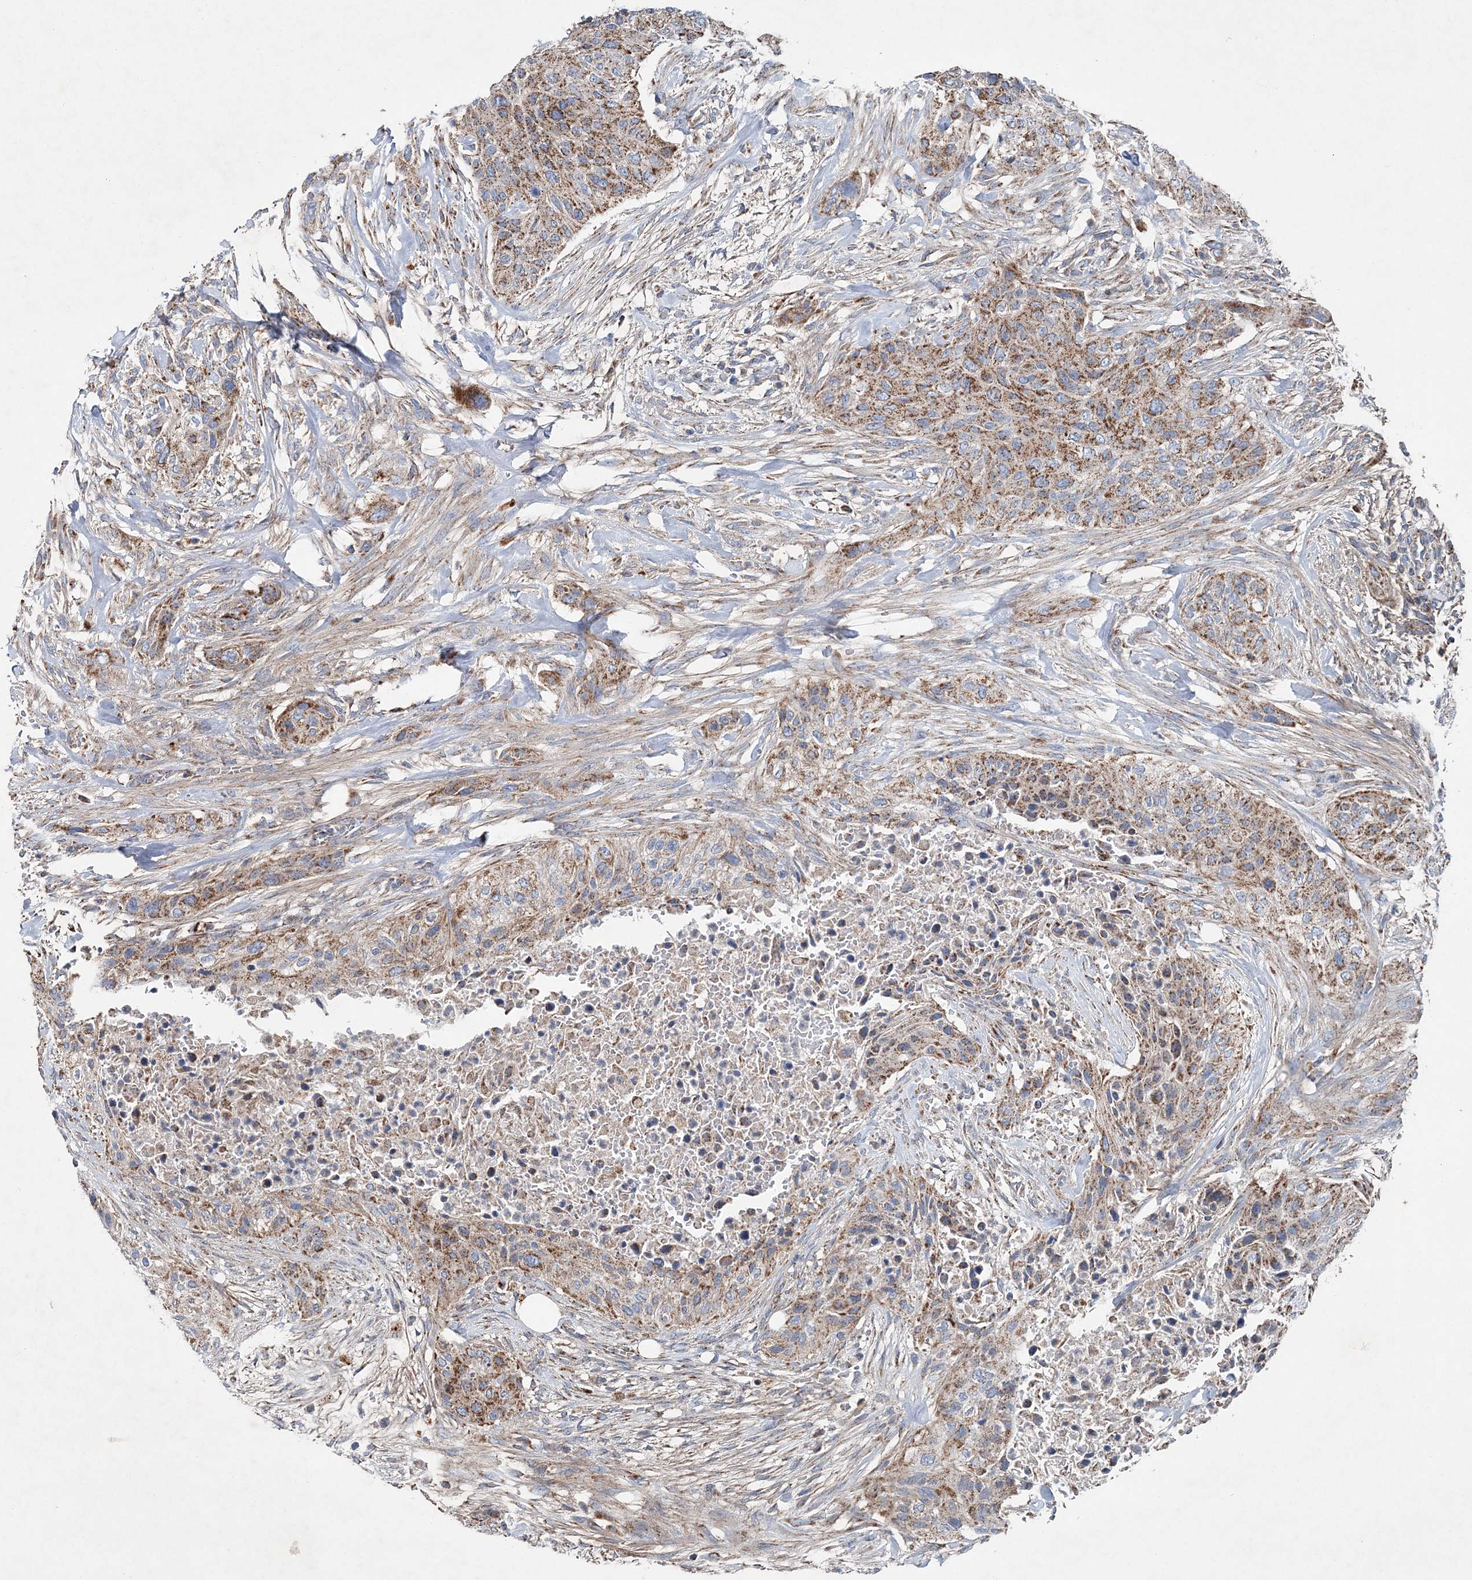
{"staining": {"intensity": "moderate", "quantity": ">75%", "location": "cytoplasmic/membranous"}, "tissue": "urothelial cancer", "cell_type": "Tumor cells", "image_type": "cancer", "snomed": [{"axis": "morphology", "description": "Urothelial carcinoma, High grade"}, {"axis": "topography", "description": "Urinary bladder"}], "caption": "An immunohistochemistry (IHC) micrograph of neoplastic tissue is shown. Protein staining in brown shows moderate cytoplasmic/membranous positivity in high-grade urothelial carcinoma within tumor cells.", "gene": "SPAG16", "patient": {"sex": "male", "age": 35}}